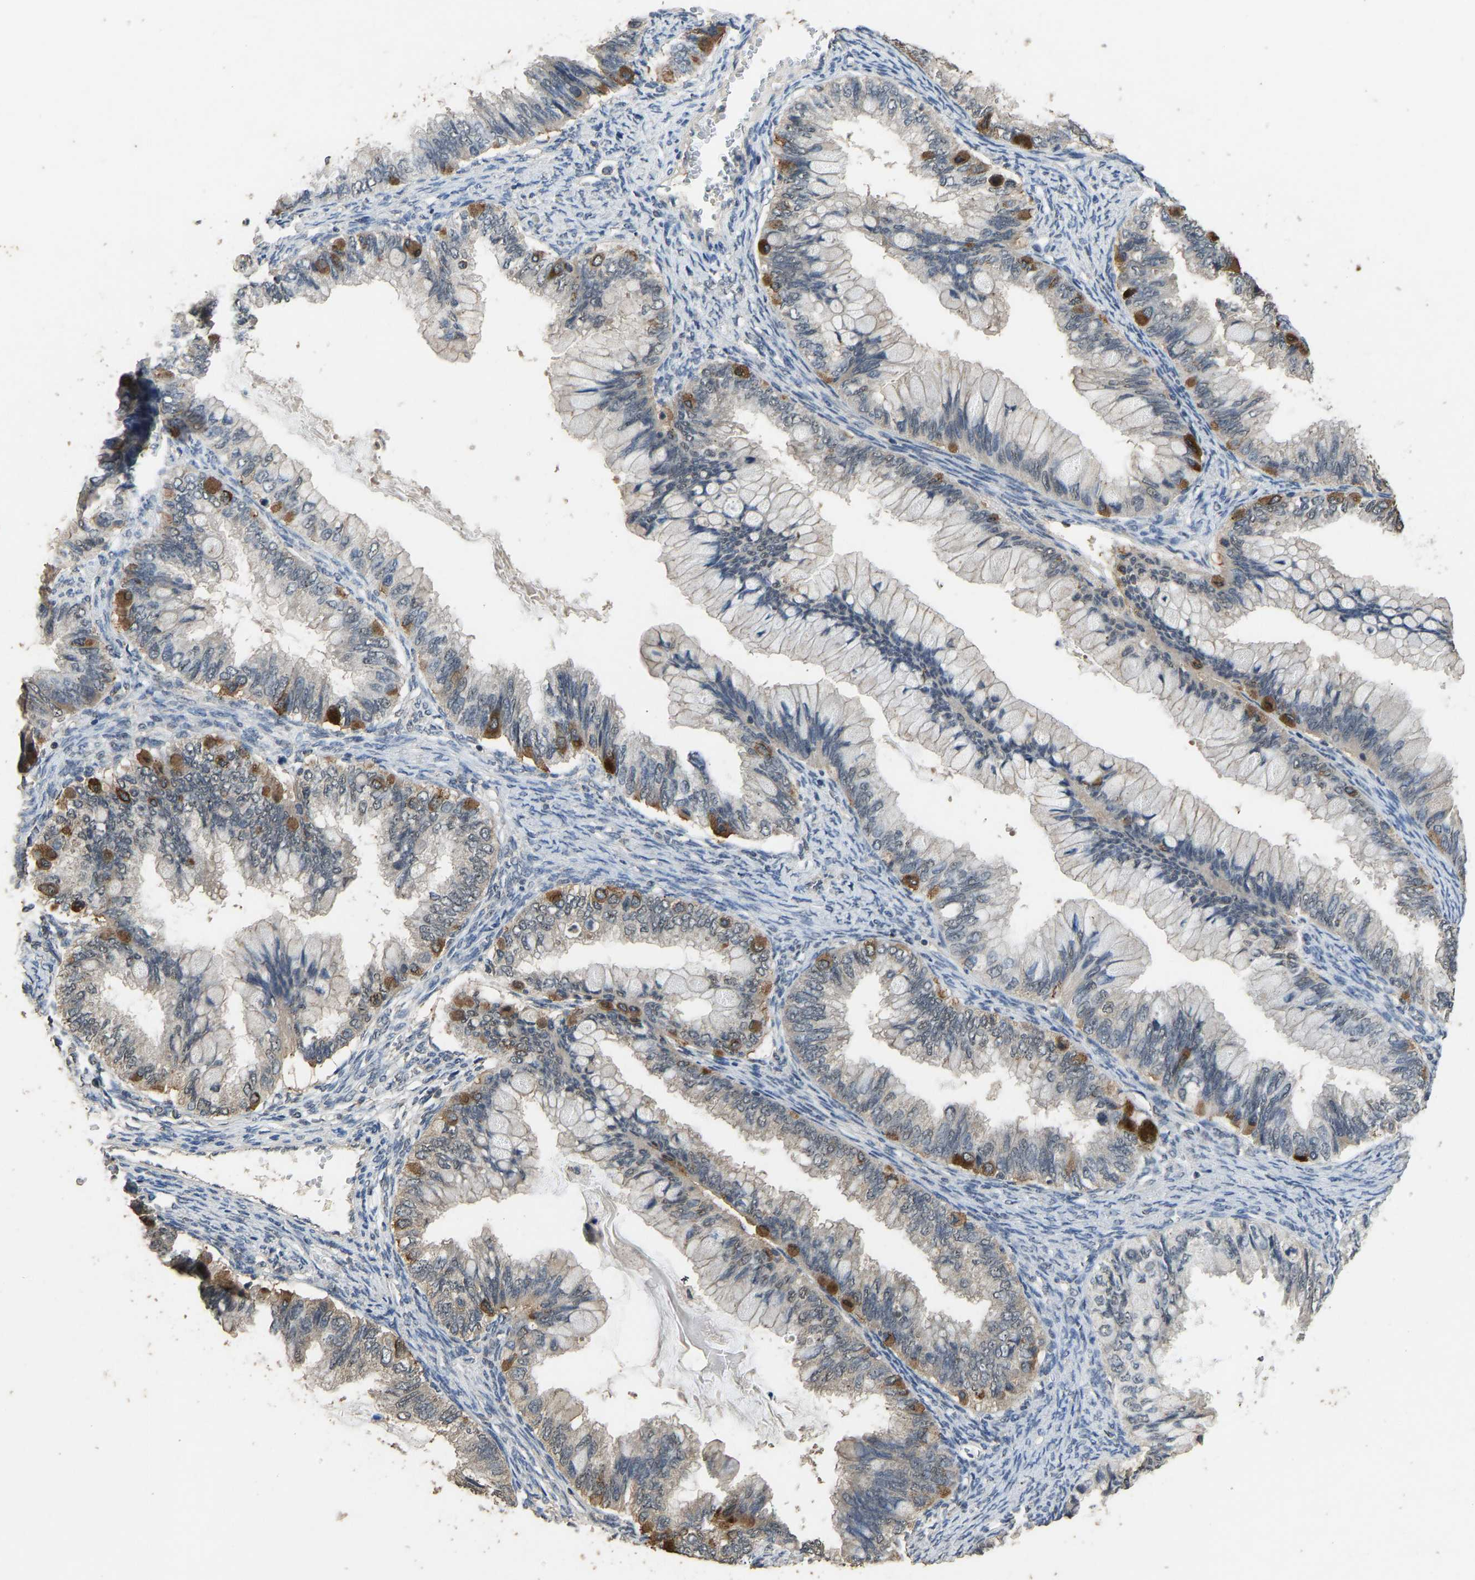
{"staining": {"intensity": "moderate", "quantity": "<25%", "location": "cytoplasmic/membranous"}, "tissue": "ovarian cancer", "cell_type": "Tumor cells", "image_type": "cancer", "snomed": [{"axis": "morphology", "description": "Cystadenocarcinoma, mucinous, NOS"}, {"axis": "topography", "description": "Ovary"}], "caption": "Human ovarian cancer (mucinous cystadenocarcinoma) stained for a protein (brown) exhibits moderate cytoplasmic/membranous positive expression in approximately <25% of tumor cells.", "gene": "CIDEC", "patient": {"sex": "female", "age": 80}}